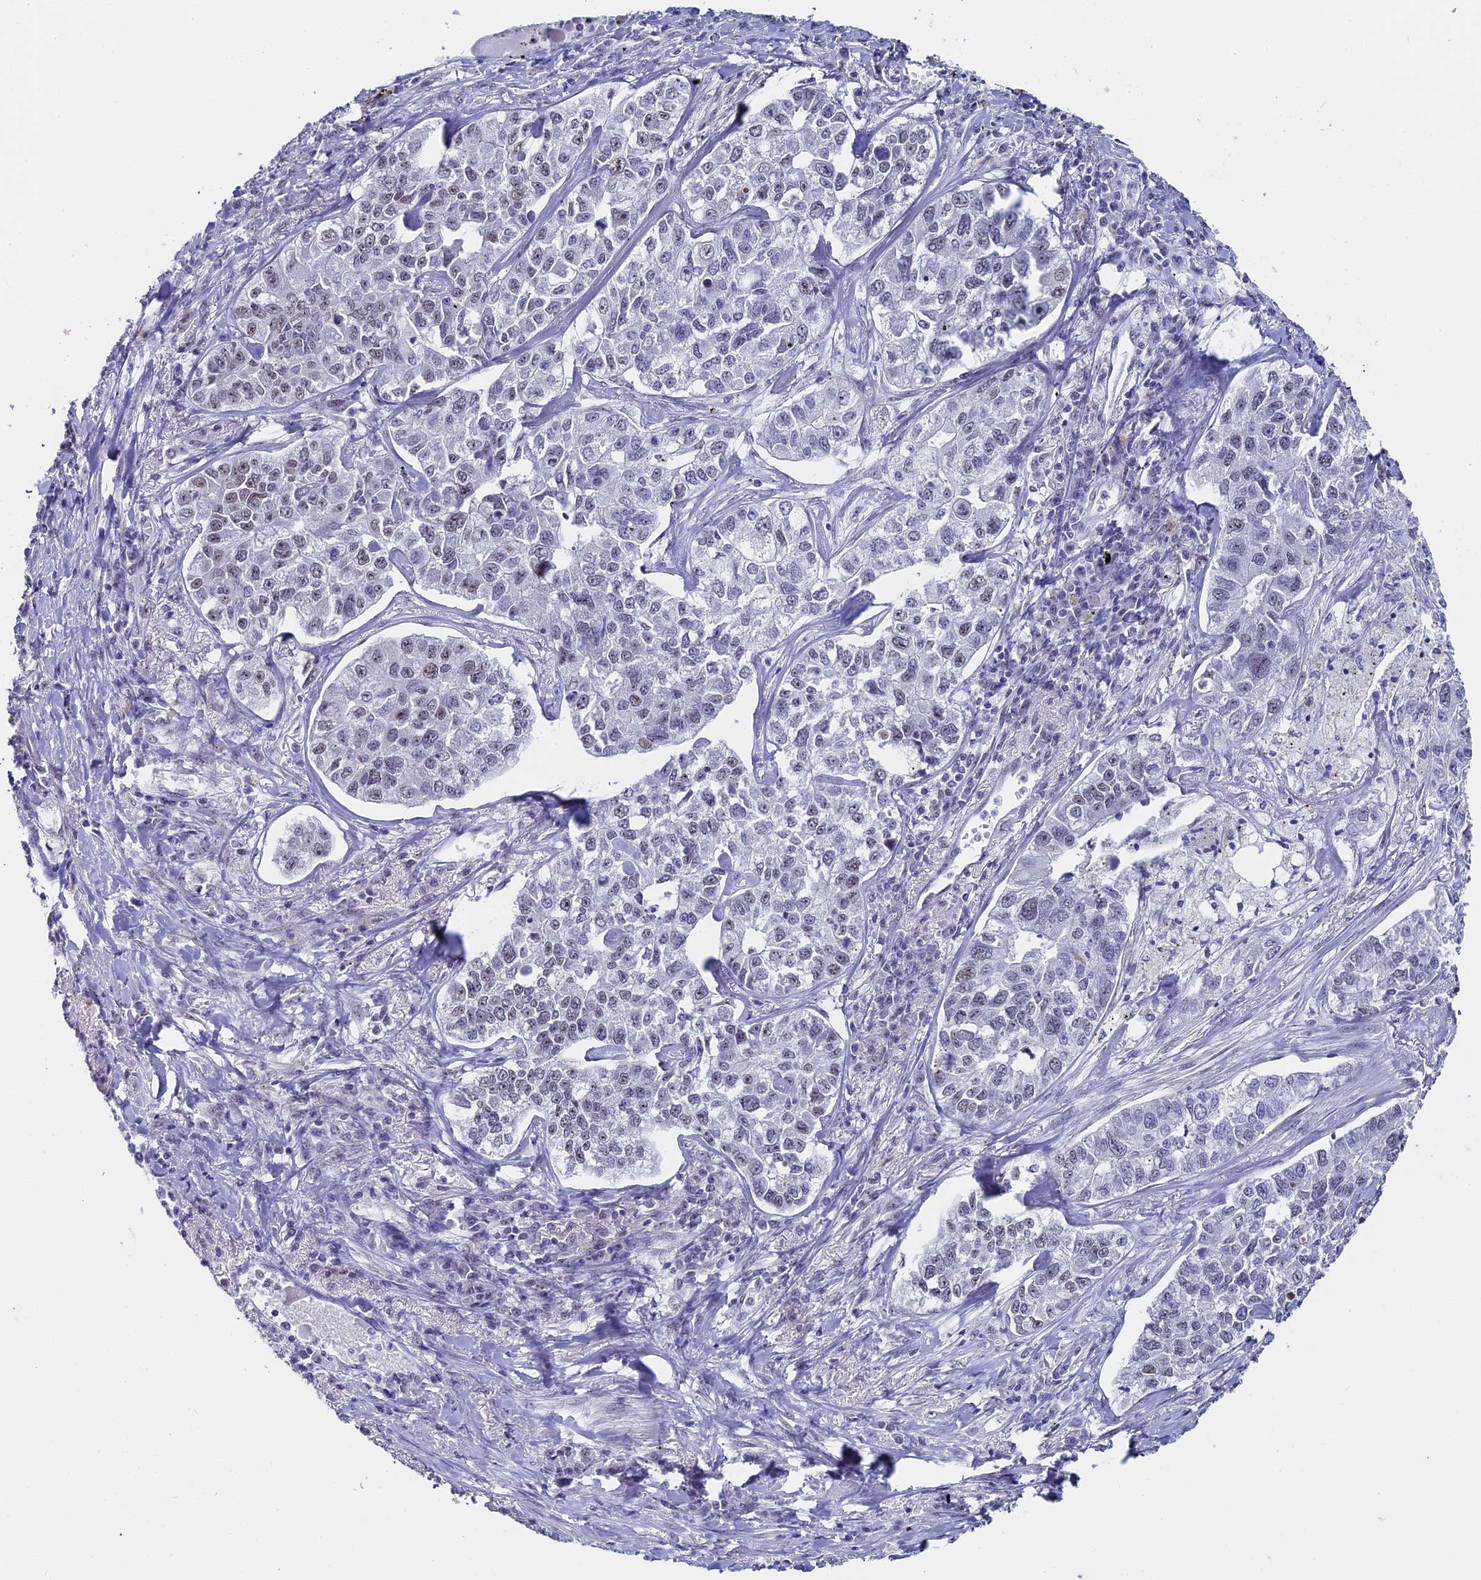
{"staining": {"intensity": "weak", "quantity": "<25%", "location": "nuclear"}, "tissue": "lung cancer", "cell_type": "Tumor cells", "image_type": "cancer", "snomed": [{"axis": "morphology", "description": "Adenocarcinoma, NOS"}, {"axis": "topography", "description": "Lung"}], "caption": "Tumor cells show no significant protein expression in lung cancer (adenocarcinoma).", "gene": "CD2BP2", "patient": {"sex": "male", "age": 49}}